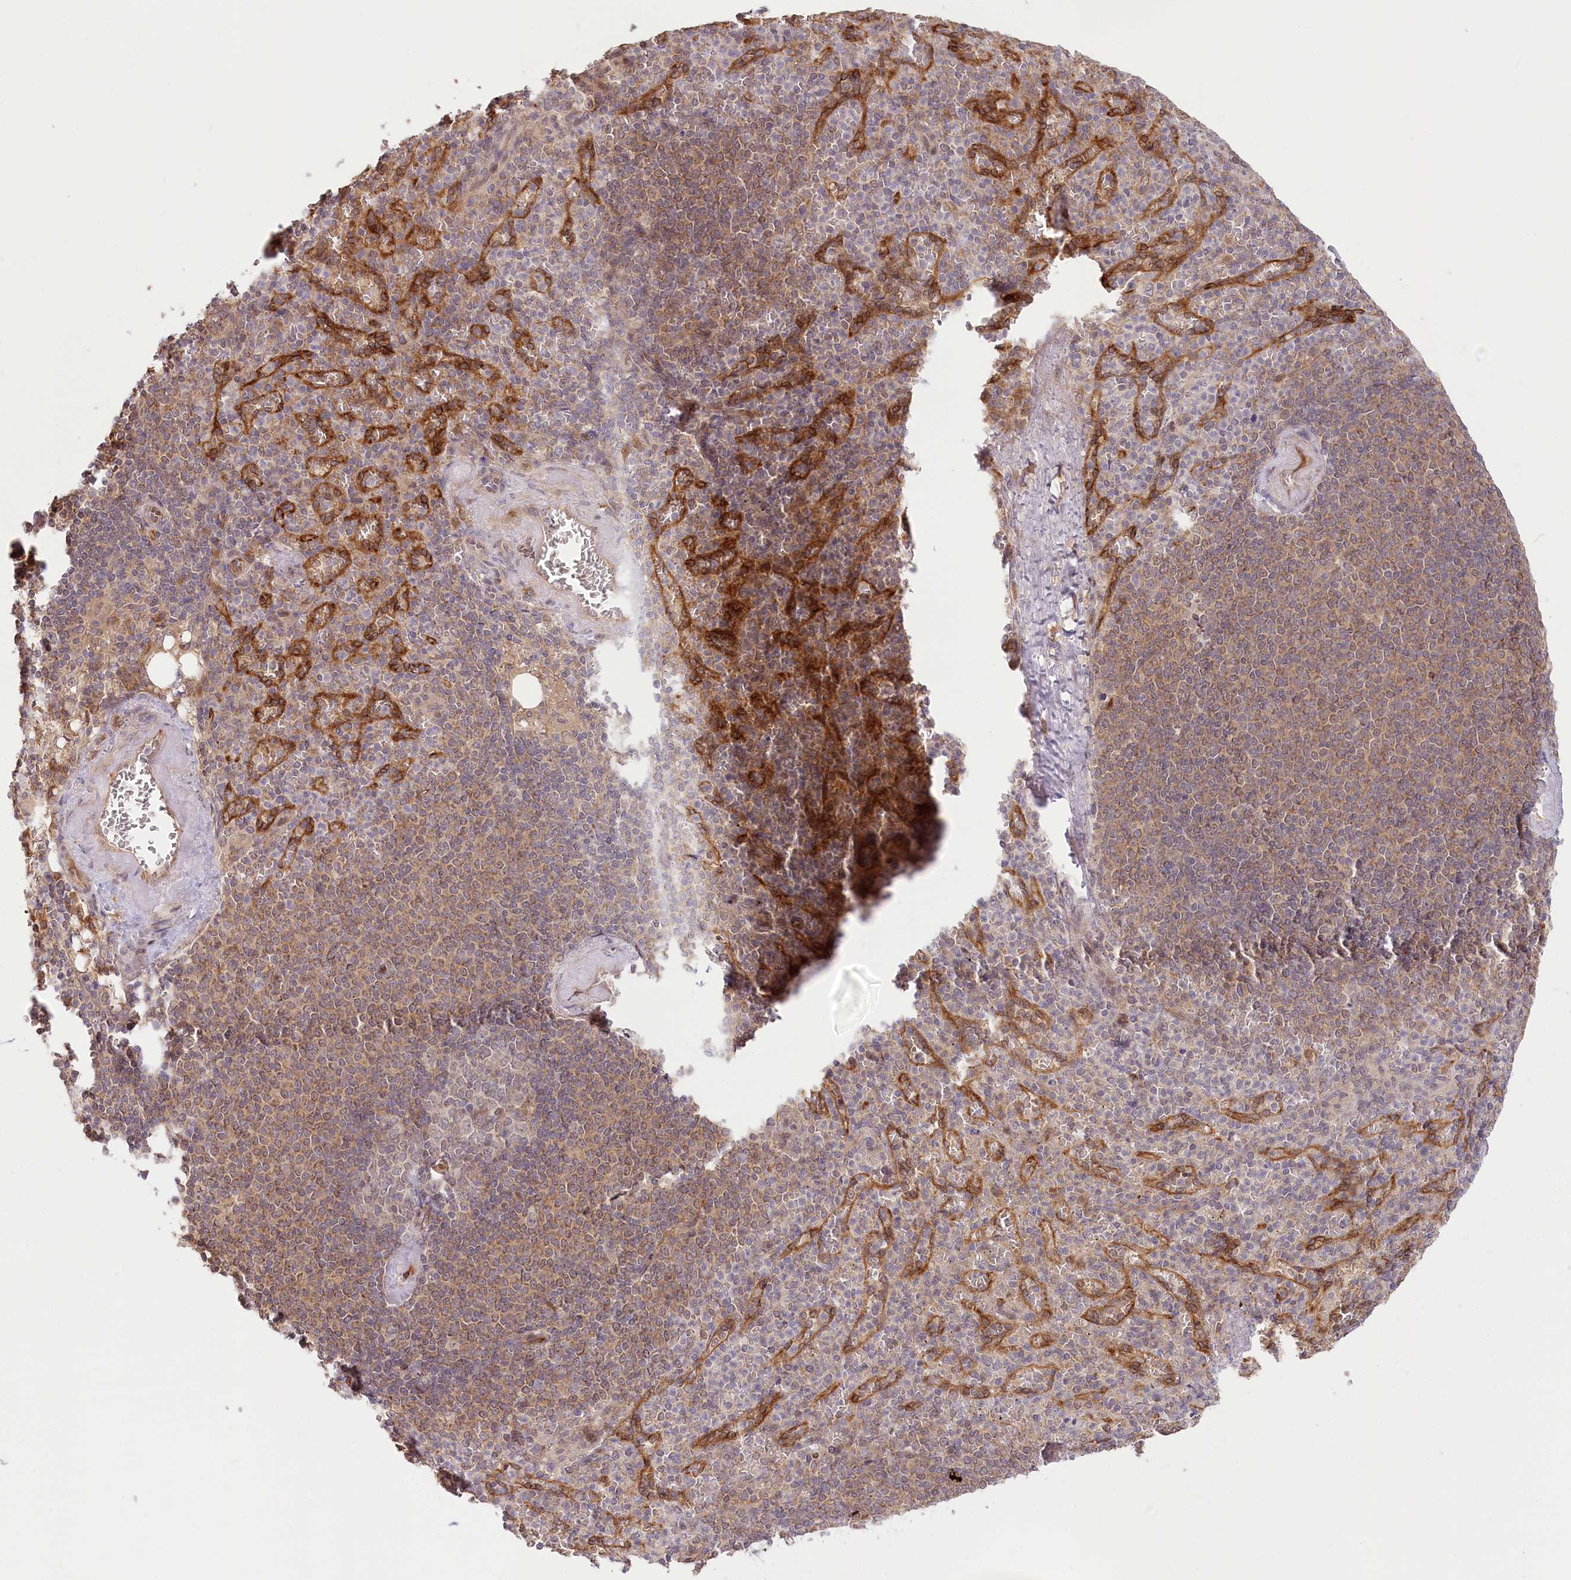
{"staining": {"intensity": "weak", "quantity": "25%-75%", "location": "cytoplasmic/membranous"}, "tissue": "spleen", "cell_type": "Cells in red pulp", "image_type": "normal", "snomed": [{"axis": "morphology", "description": "Normal tissue, NOS"}, {"axis": "topography", "description": "Spleen"}], "caption": "Weak cytoplasmic/membranous positivity for a protein is seen in approximately 25%-75% of cells in red pulp of unremarkable spleen using immunohistochemistry.", "gene": "CEP70", "patient": {"sex": "female", "age": 74}}